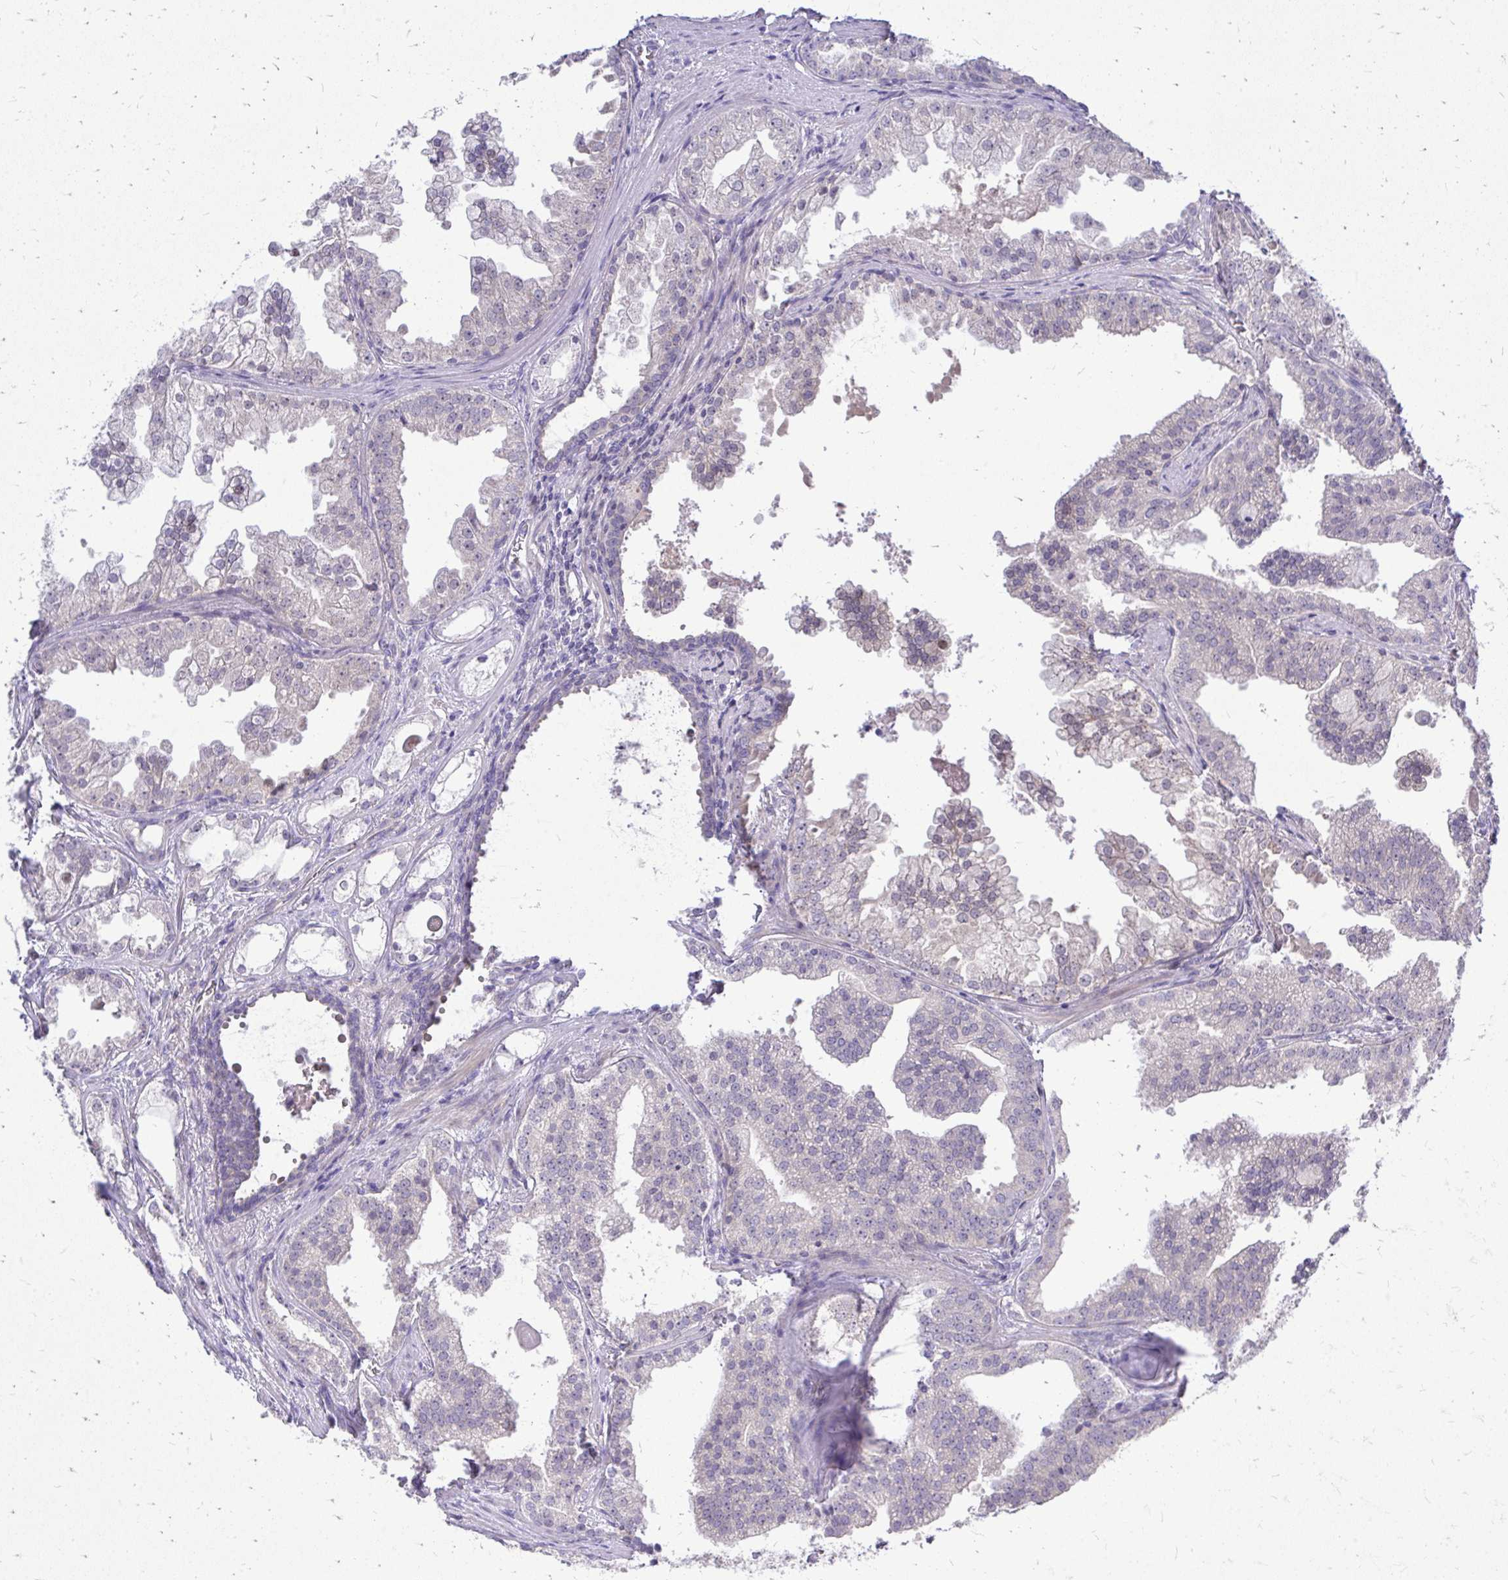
{"staining": {"intensity": "weak", "quantity": "25%-75%", "location": "cytoplasmic/membranous"}, "tissue": "prostate cancer", "cell_type": "Tumor cells", "image_type": "cancer", "snomed": [{"axis": "morphology", "description": "Adenocarcinoma, Low grade"}, {"axis": "topography", "description": "Prostate"}], "caption": "Immunohistochemical staining of human prostate cancer (adenocarcinoma (low-grade)) shows low levels of weak cytoplasmic/membranous positivity in about 25%-75% of tumor cells.", "gene": "OR8D1", "patient": {"sex": "male", "age": 65}}